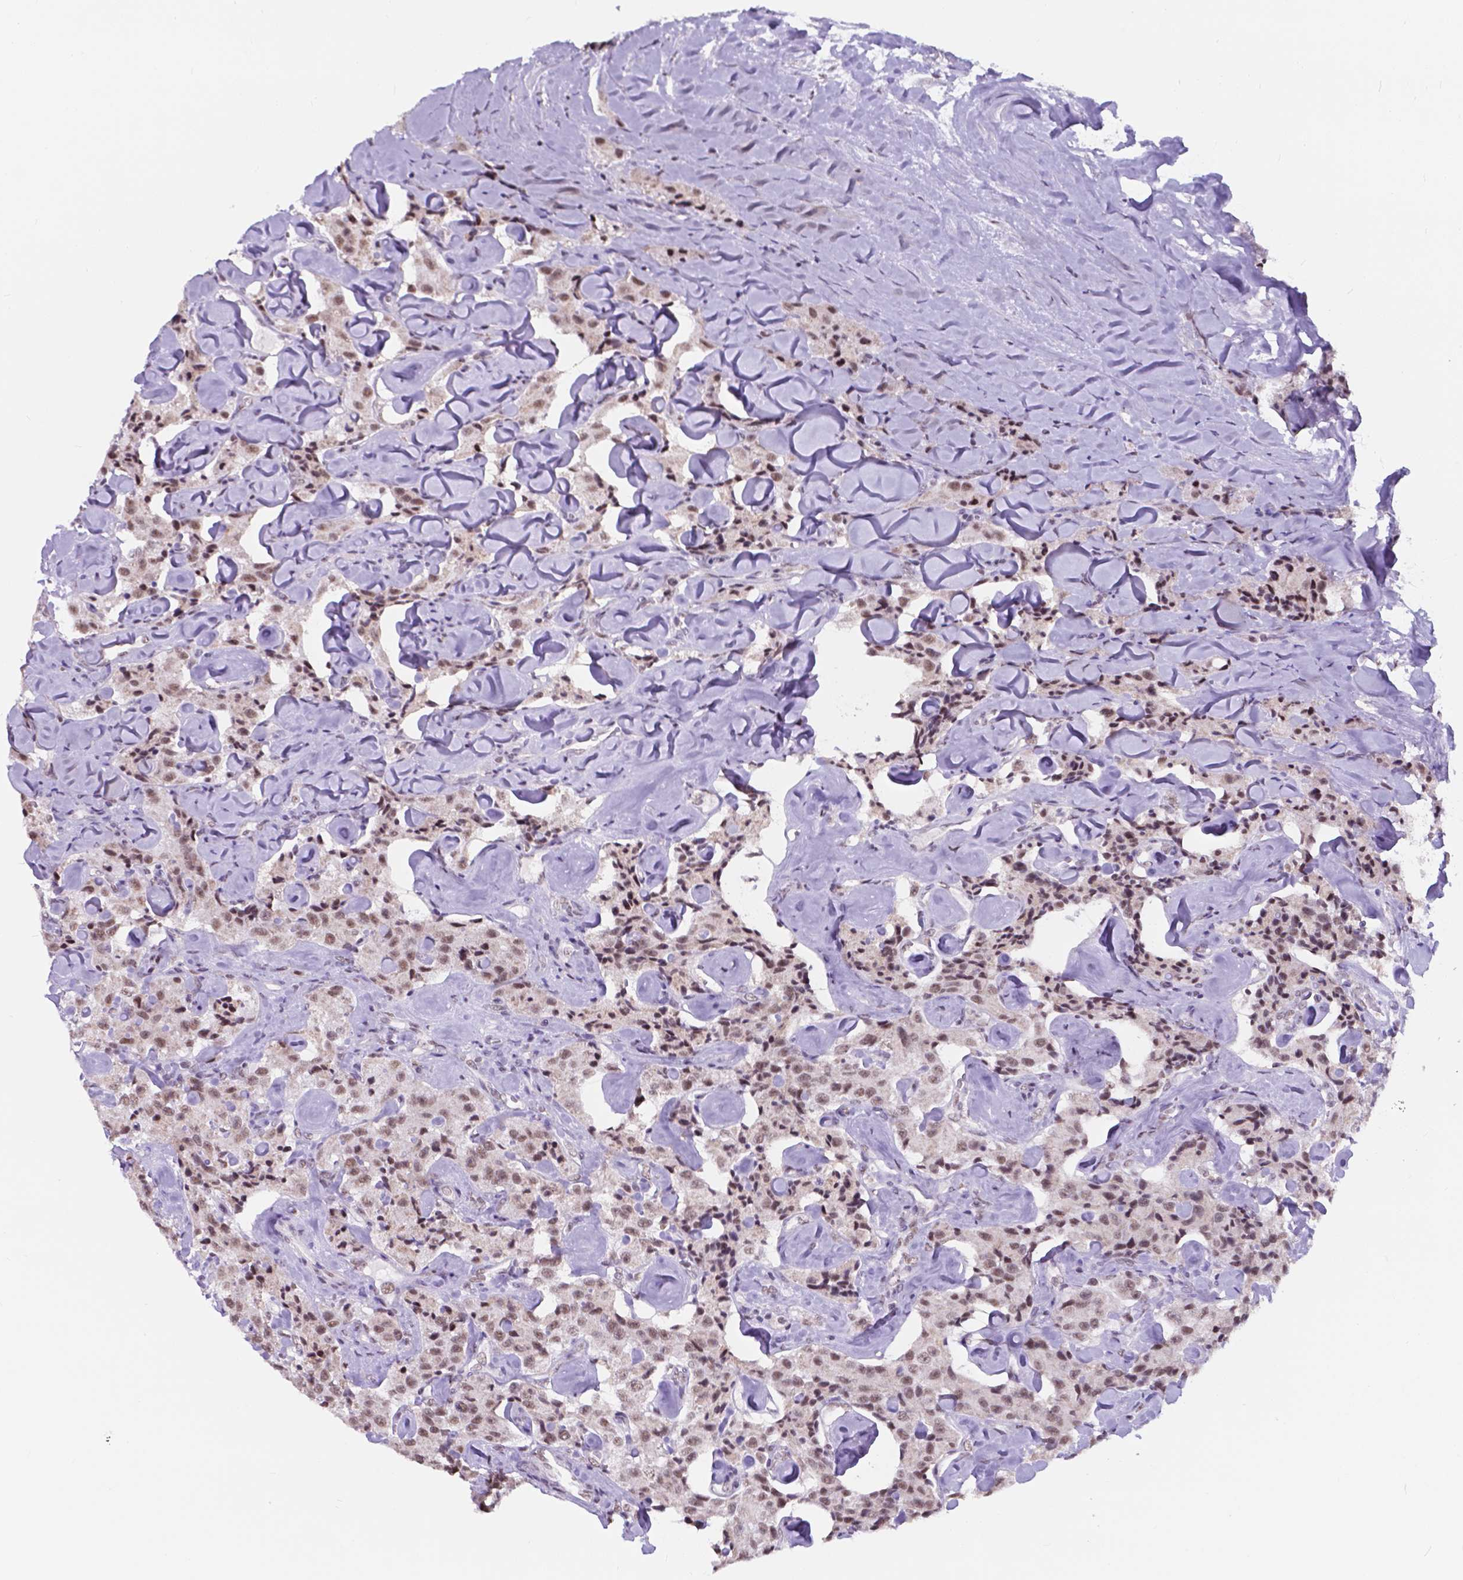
{"staining": {"intensity": "weak", "quantity": ">75%", "location": "nuclear"}, "tissue": "carcinoid", "cell_type": "Tumor cells", "image_type": "cancer", "snomed": [{"axis": "morphology", "description": "Carcinoid, malignant, NOS"}, {"axis": "topography", "description": "Pancreas"}], "caption": "Weak nuclear expression is present in about >75% of tumor cells in carcinoid (malignant).", "gene": "BCAS2", "patient": {"sex": "male", "age": 41}}